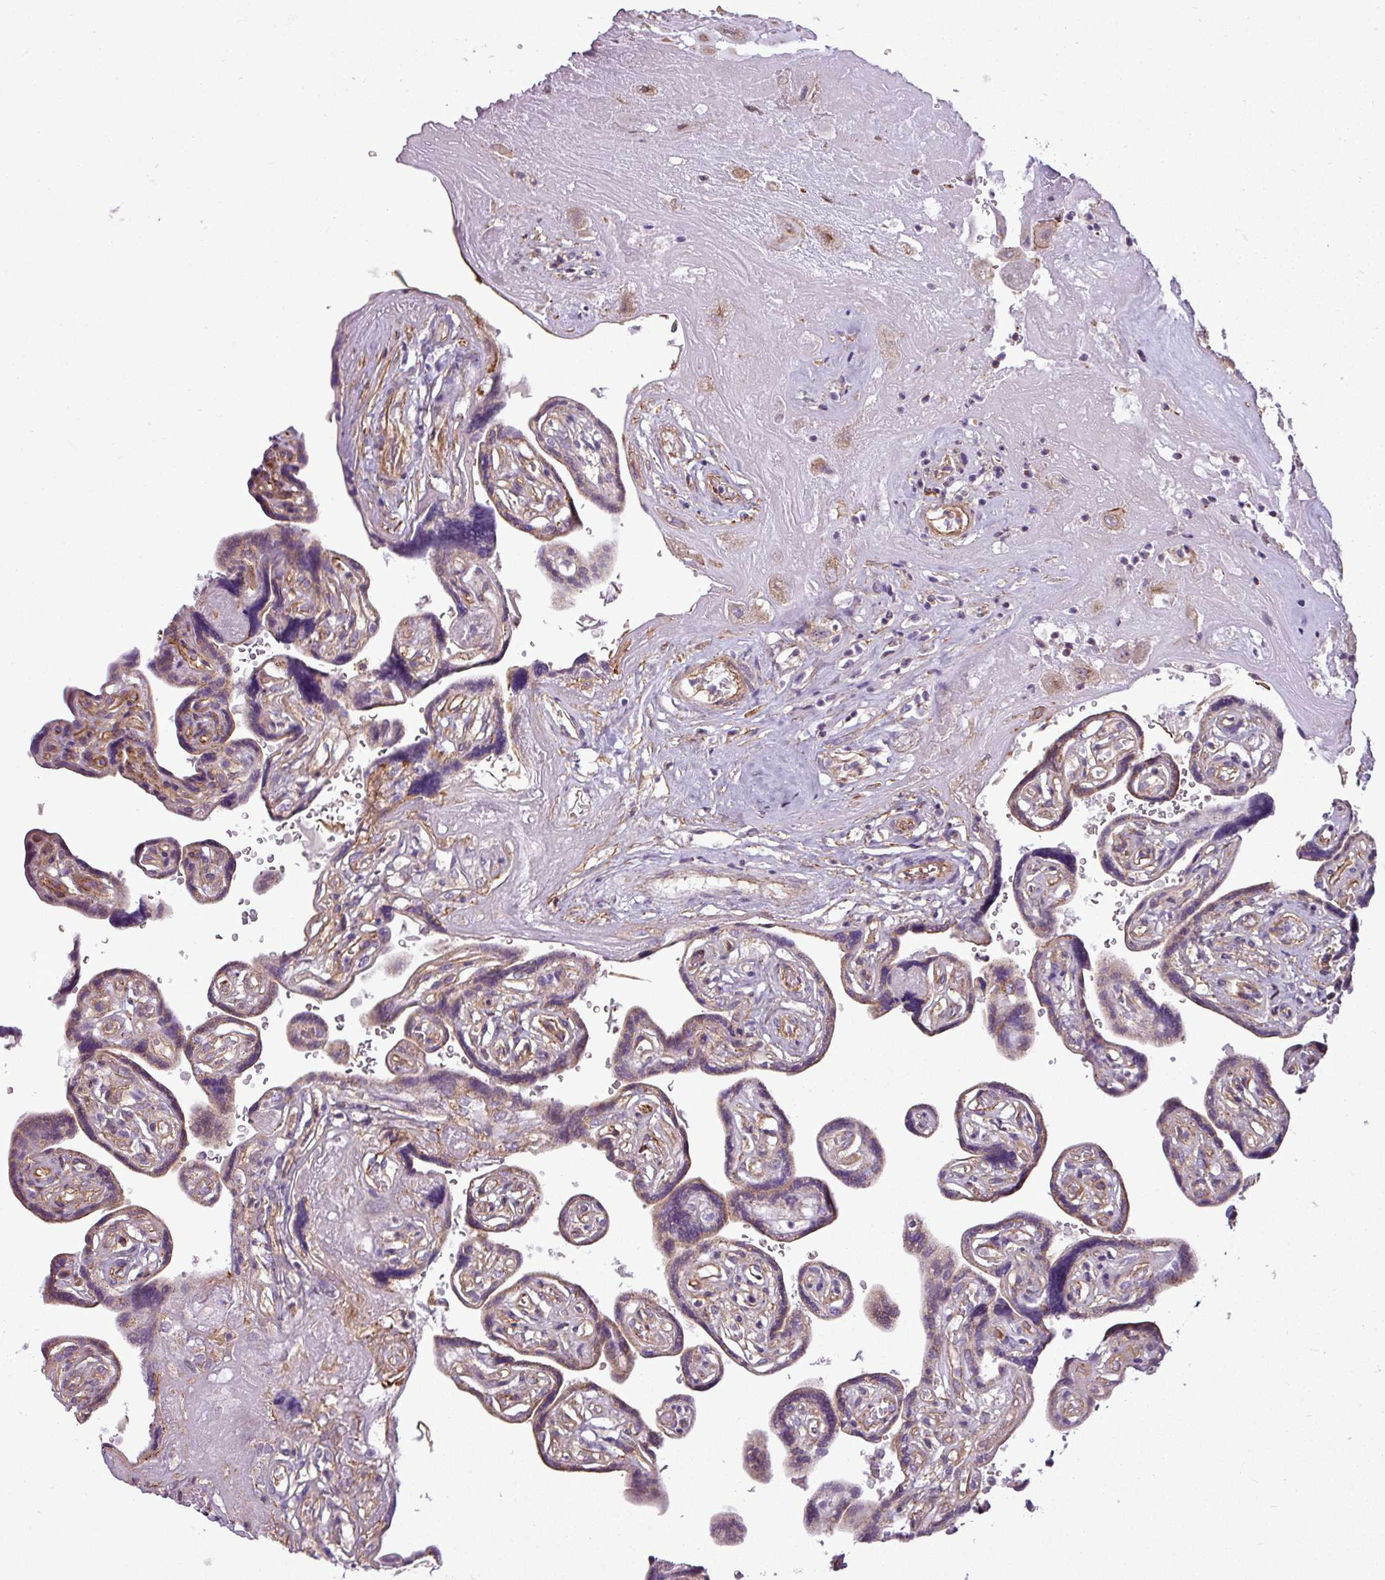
{"staining": {"intensity": "moderate", "quantity": "<25%", "location": "cytoplasmic/membranous"}, "tissue": "placenta", "cell_type": "Decidual cells", "image_type": "normal", "snomed": [{"axis": "morphology", "description": "Normal tissue, NOS"}, {"axis": "topography", "description": "Placenta"}], "caption": "Human placenta stained with a brown dye exhibits moderate cytoplasmic/membranous positive positivity in about <25% of decidual cells.", "gene": "BTN2A2", "patient": {"sex": "female", "age": 32}}